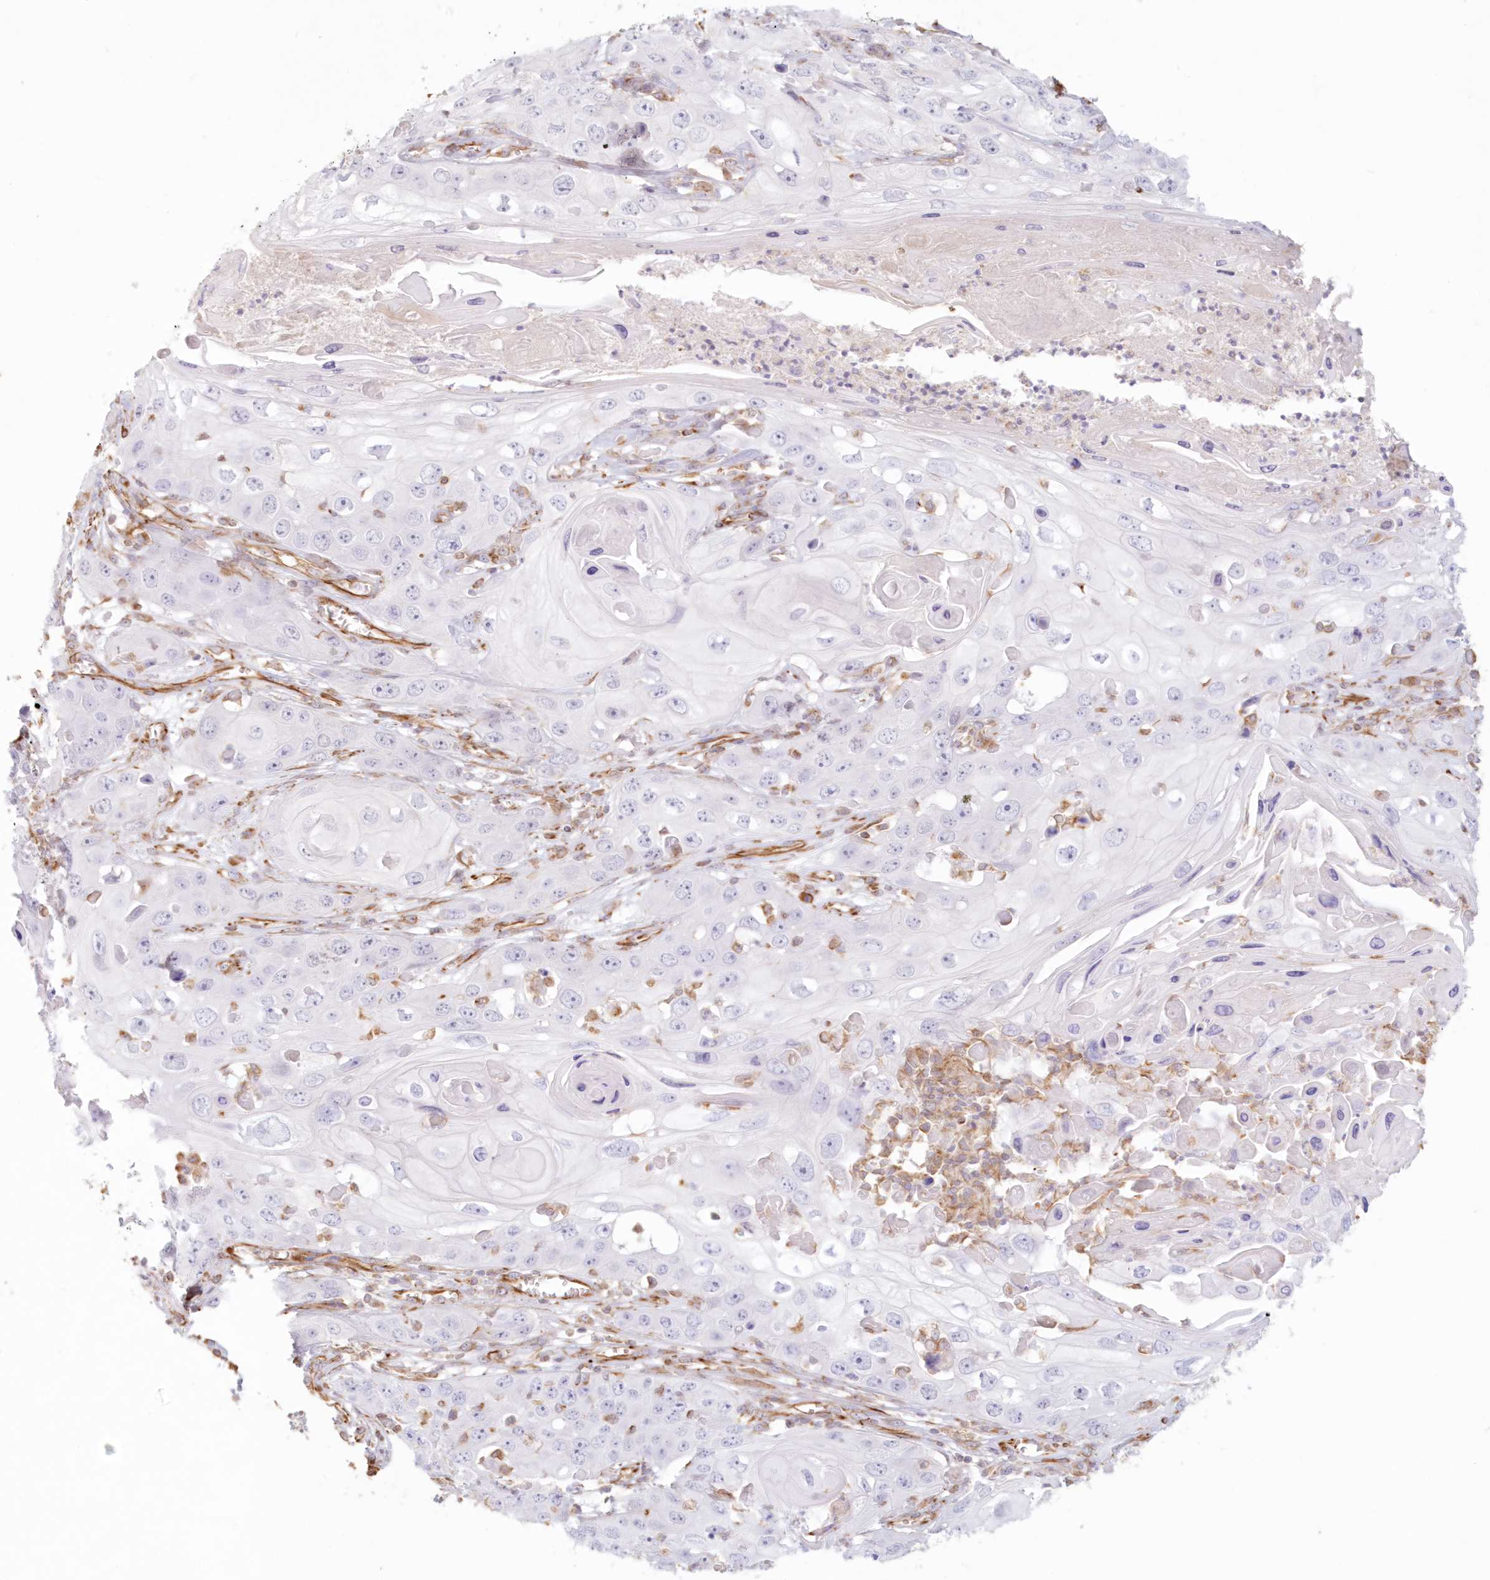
{"staining": {"intensity": "negative", "quantity": "none", "location": "none"}, "tissue": "skin cancer", "cell_type": "Tumor cells", "image_type": "cancer", "snomed": [{"axis": "morphology", "description": "Squamous cell carcinoma, NOS"}, {"axis": "topography", "description": "Skin"}], "caption": "Immunohistochemical staining of skin cancer reveals no significant expression in tumor cells.", "gene": "DMRTB1", "patient": {"sex": "male", "age": 55}}